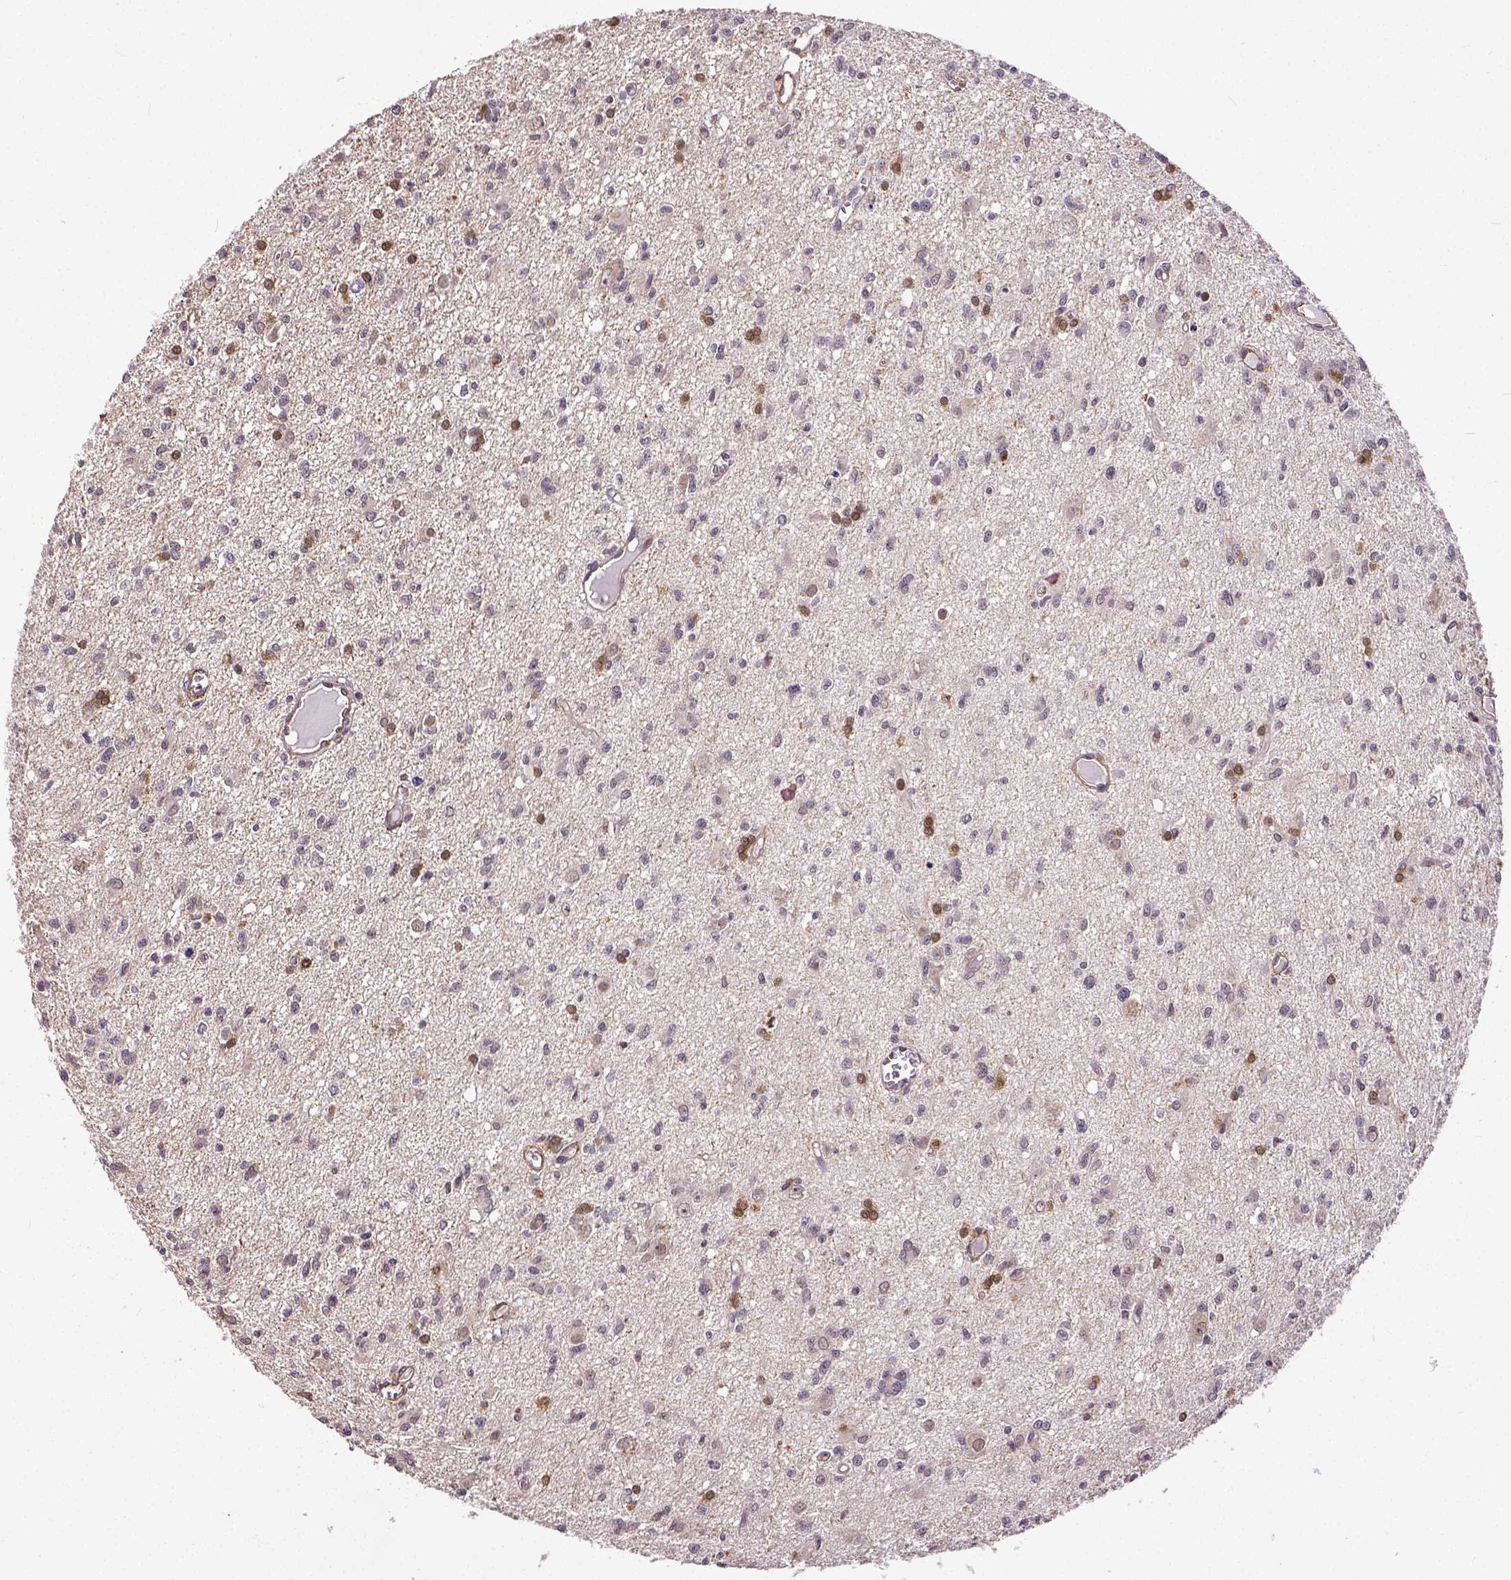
{"staining": {"intensity": "negative", "quantity": "none", "location": "none"}, "tissue": "glioma", "cell_type": "Tumor cells", "image_type": "cancer", "snomed": [{"axis": "morphology", "description": "Glioma, malignant, Low grade"}, {"axis": "topography", "description": "Brain"}], "caption": "Histopathology image shows no significant protein positivity in tumor cells of malignant glioma (low-grade). (DAB (3,3'-diaminobenzidine) IHC, high magnification).", "gene": "DICER1", "patient": {"sex": "male", "age": 64}}